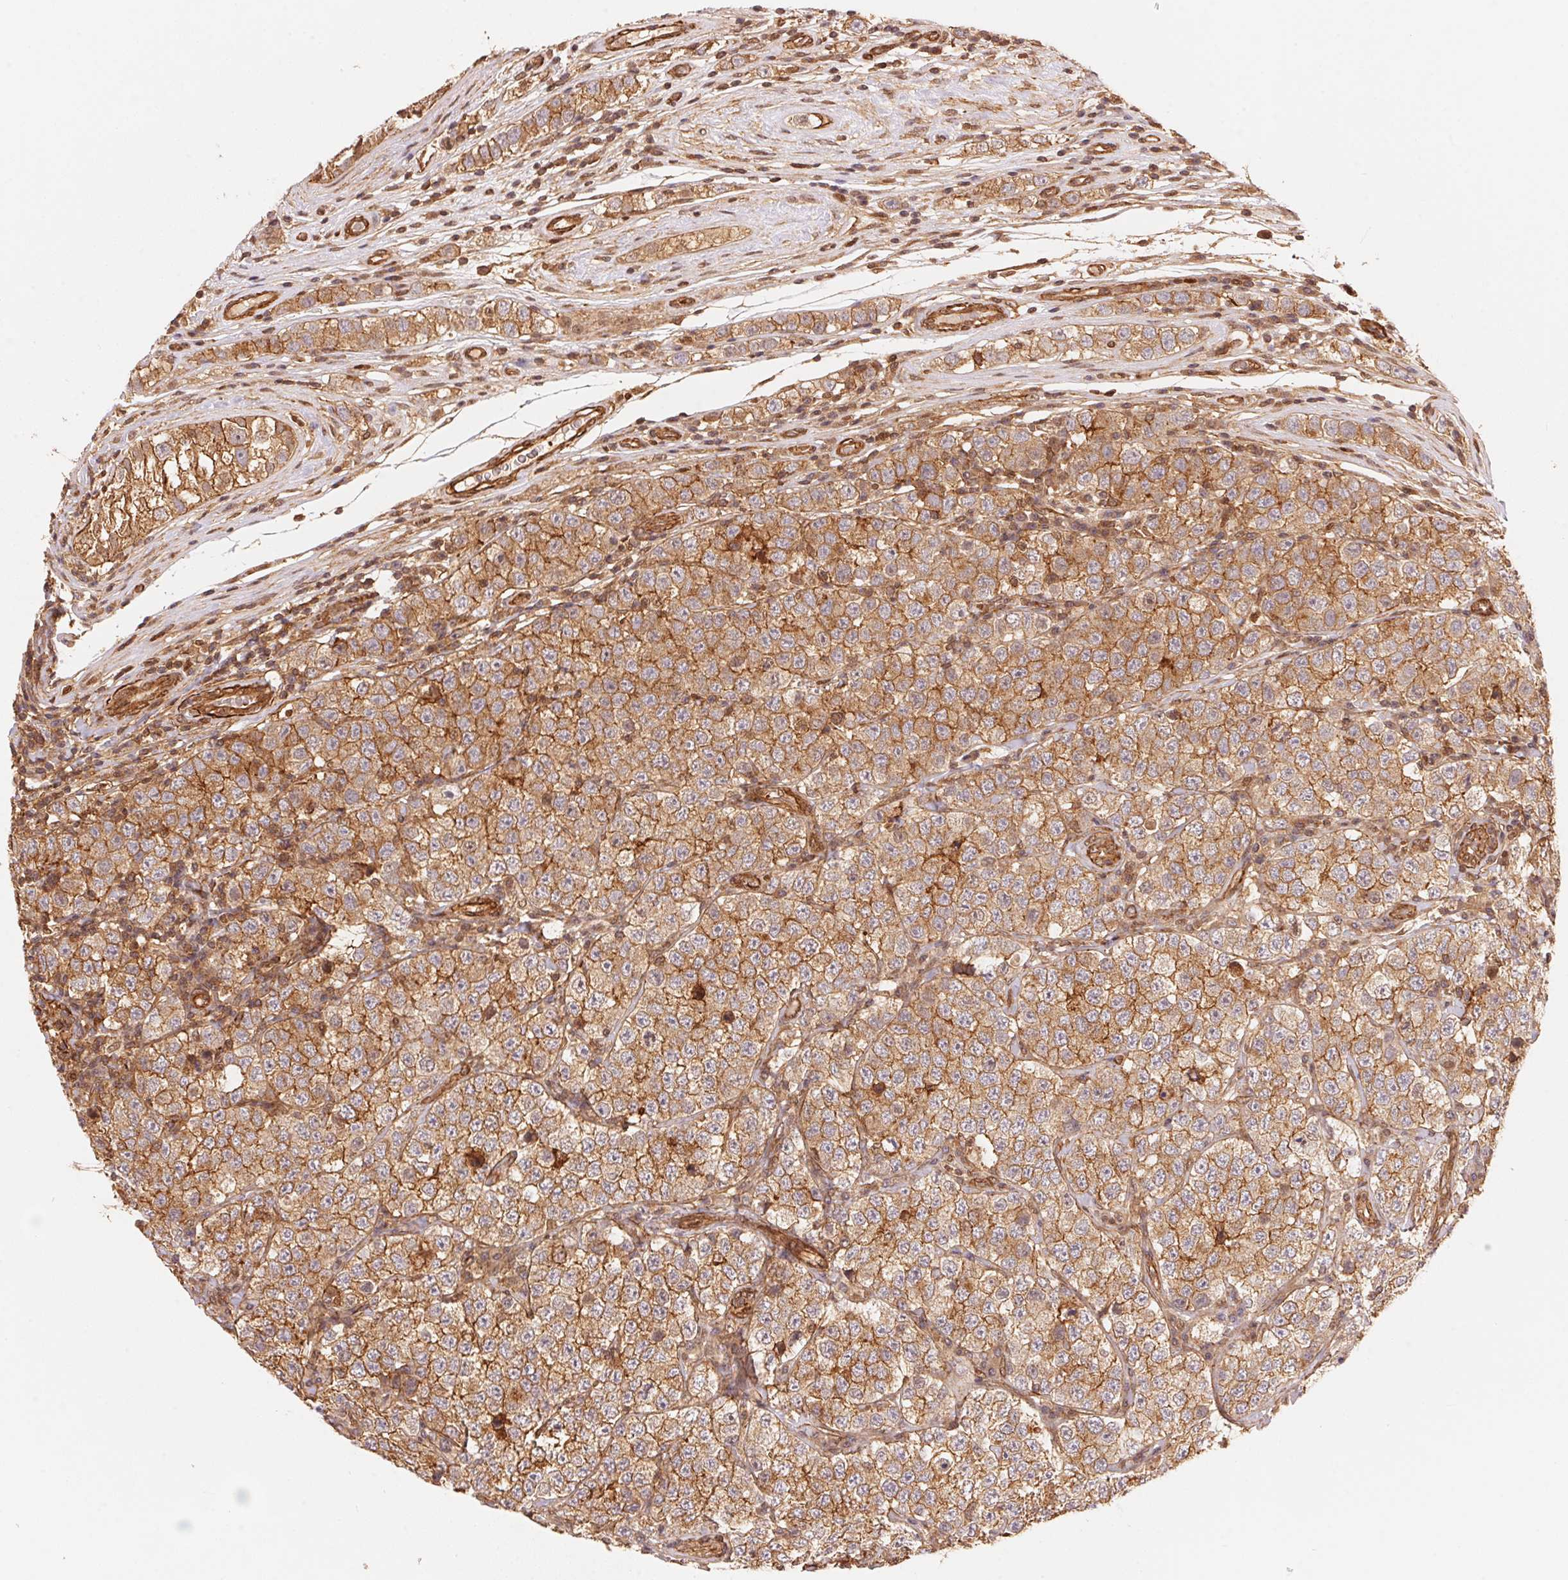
{"staining": {"intensity": "moderate", "quantity": ">75%", "location": "cytoplasmic/membranous"}, "tissue": "testis cancer", "cell_type": "Tumor cells", "image_type": "cancer", "snomed": [{"axis": "morphology", "description": "Seminoma, NOS"}, {"axis": "topography", "description": "Testis"}], "caption": "Immunohistochemistry (IHC) photomicrograph of neoplastic tissue: human testis seminoma stained using immunohistochemistry shows medium levels of moderate protein expression localized specifically in the cytoplasmic/membranous of tumor cells, appearing as a cytoplasmic/membranous brown color.", "gene": "TNIP2", "patient": {"sex": "male", "age": 34}}